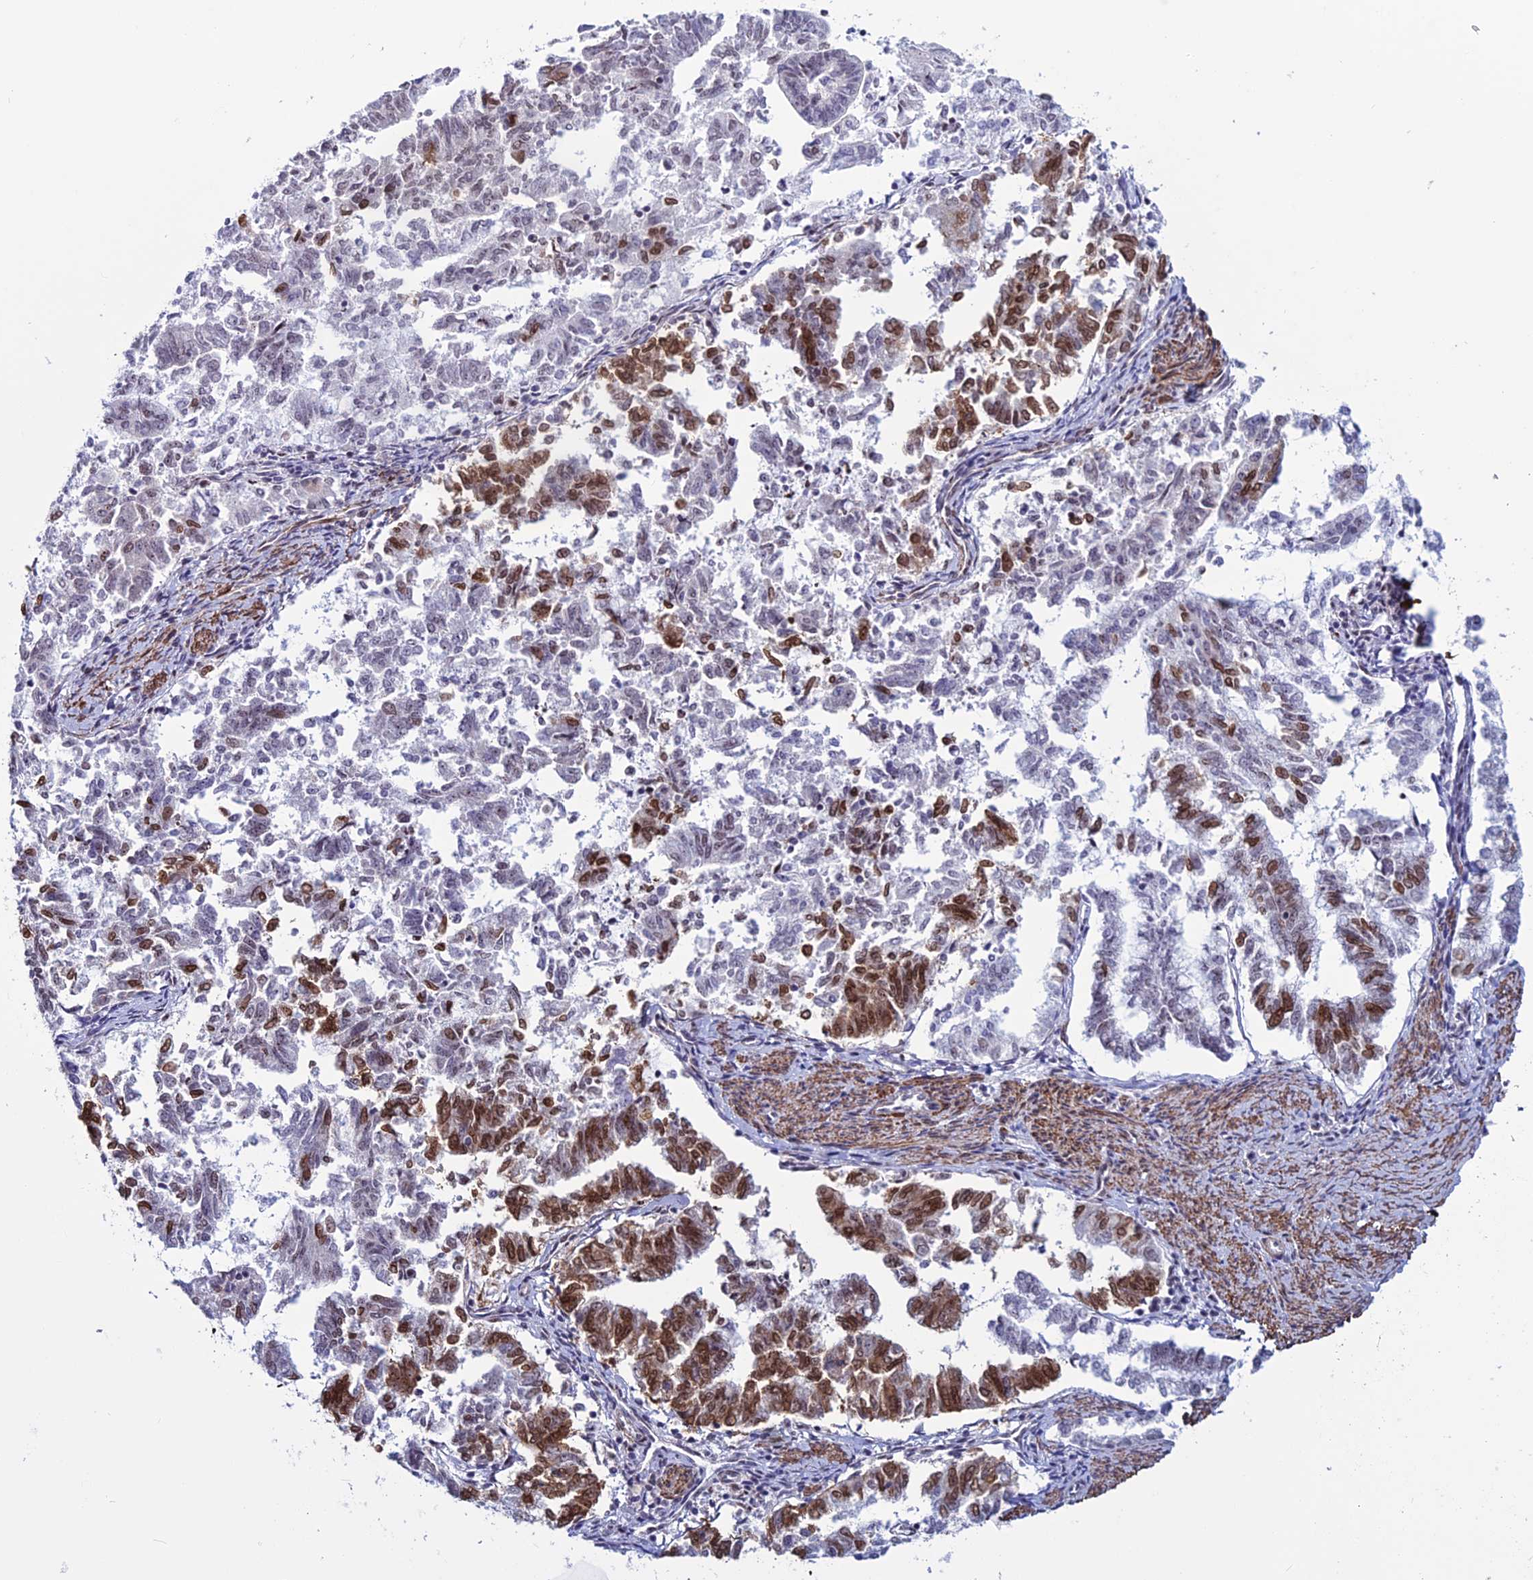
{"staining": {"intensity": "moderate", "quantity": "25%-75%", "location": "nuclear"}, "tissue": "endometrial cancer", "cell_type": "Tumor cells", "image_type": "cancer", "snomed": [{"axis": "morphology", "description": "Adenocarcinoma, NOS"}, {"axis": "topography", "description": "Endometrium"}], "caption": "A high-resolution photomicrograph shows immunohistochemistry staining of adenocarcinoma (endometrial), which exhibits moderate nuclear expression in about 25%-75% of tumor cells.", "gene": "U2AF1", "patient": {"sex": "female", "age": 79}}